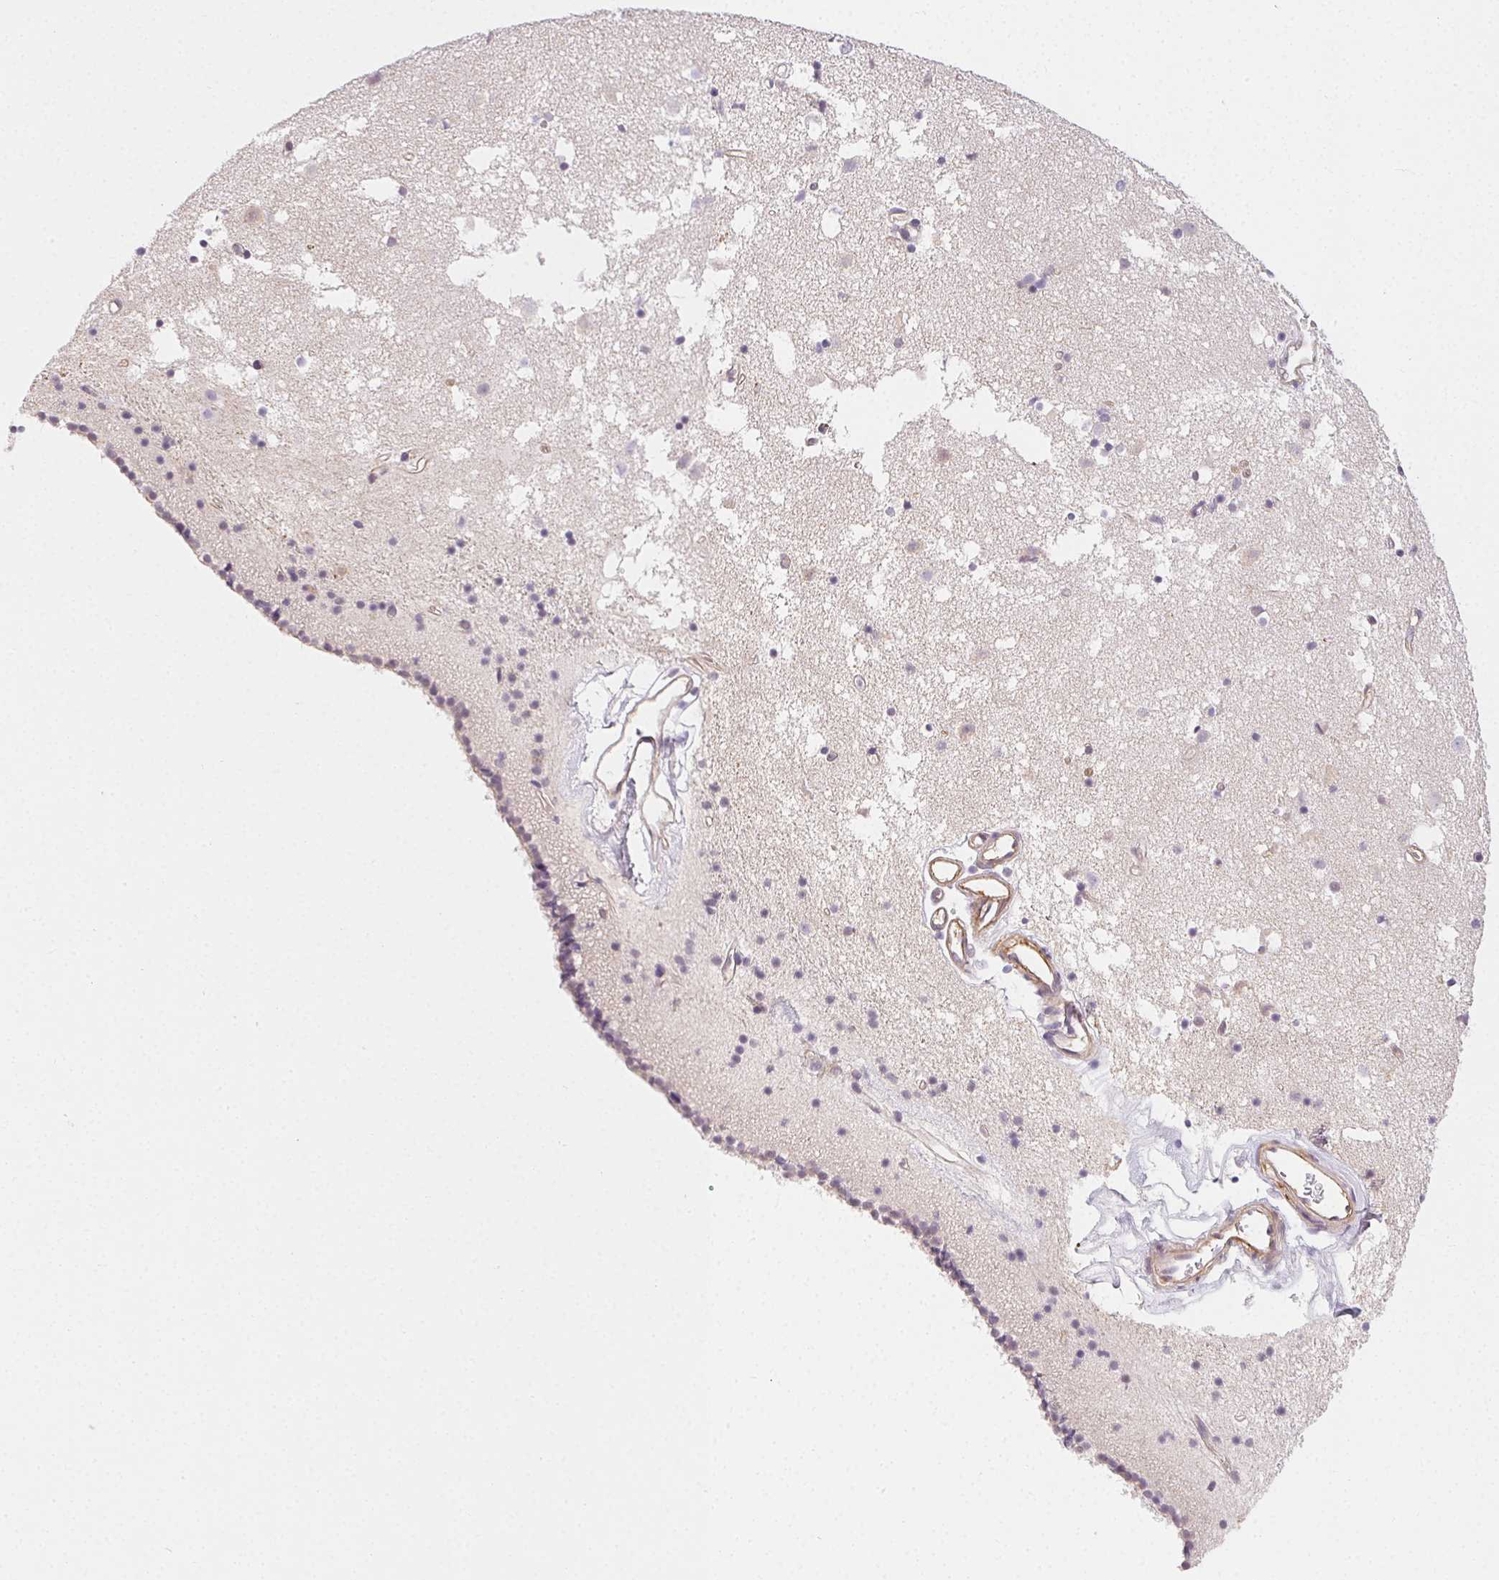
{"staining": {"intensity": "negative", "quantity": "none", "location": "none"}, "tissue": "caudate", "cell_type": "Glial cells", "image_type": "normal", "snomed": [{"axis": "morphology", "description": "Normal tissue, NOS"}, {"axis": "topography", "description": "Lateral ventricle wall"}], "caption": "The photomicrograph shows no significant positivity in glial cells of caudate.", "gene": "CSN1S1", "patient": {"sex": "female", "age": 71}}